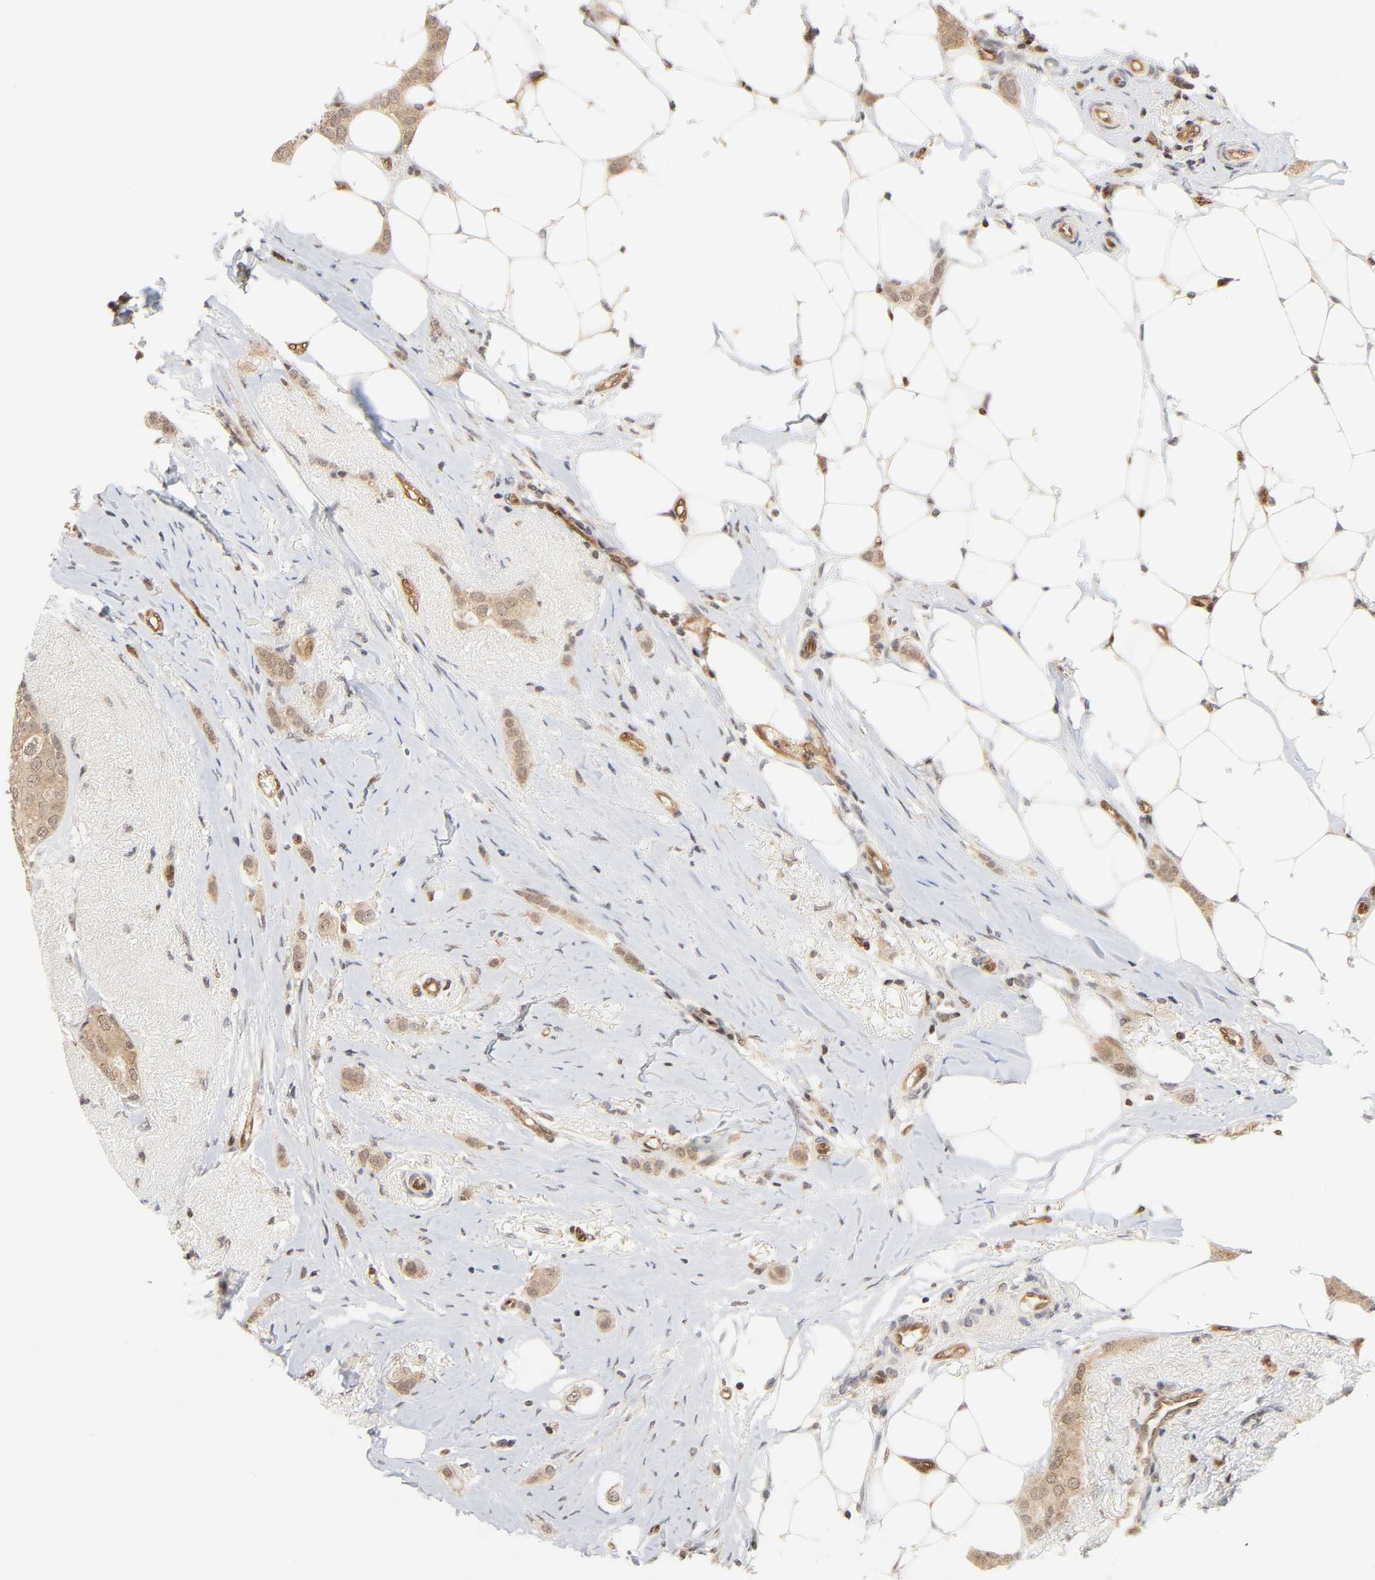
{"staining": {"intensity": "weak", "quantity": ">75%", "location": "cytoplasmic/membranous,nuclear"}, "tissue": "breast cancer", "cell_type": "Tumor cells", "image_type": "cancer", "snomed": [{"axis": "morphology", "description": "Lobular carcinoma"}, {"axis": "topography", "description": "Breast"}], "caption": "IHC staining of breast cancer, which displays low levels of weak cytoplasmic/membranous and nuclear expression in approximately >75% of tumor cells indicating weak cytoplasmic/membranous and nuclear protein positivity. The staining was performed using DAB (3,3'-diaminobenzidine) (brown) for protein detection and nuclei were counterstained in hematoxylin (blue).", "gene": "CDC37", "patient": {"sex": "female", "age": 55}}